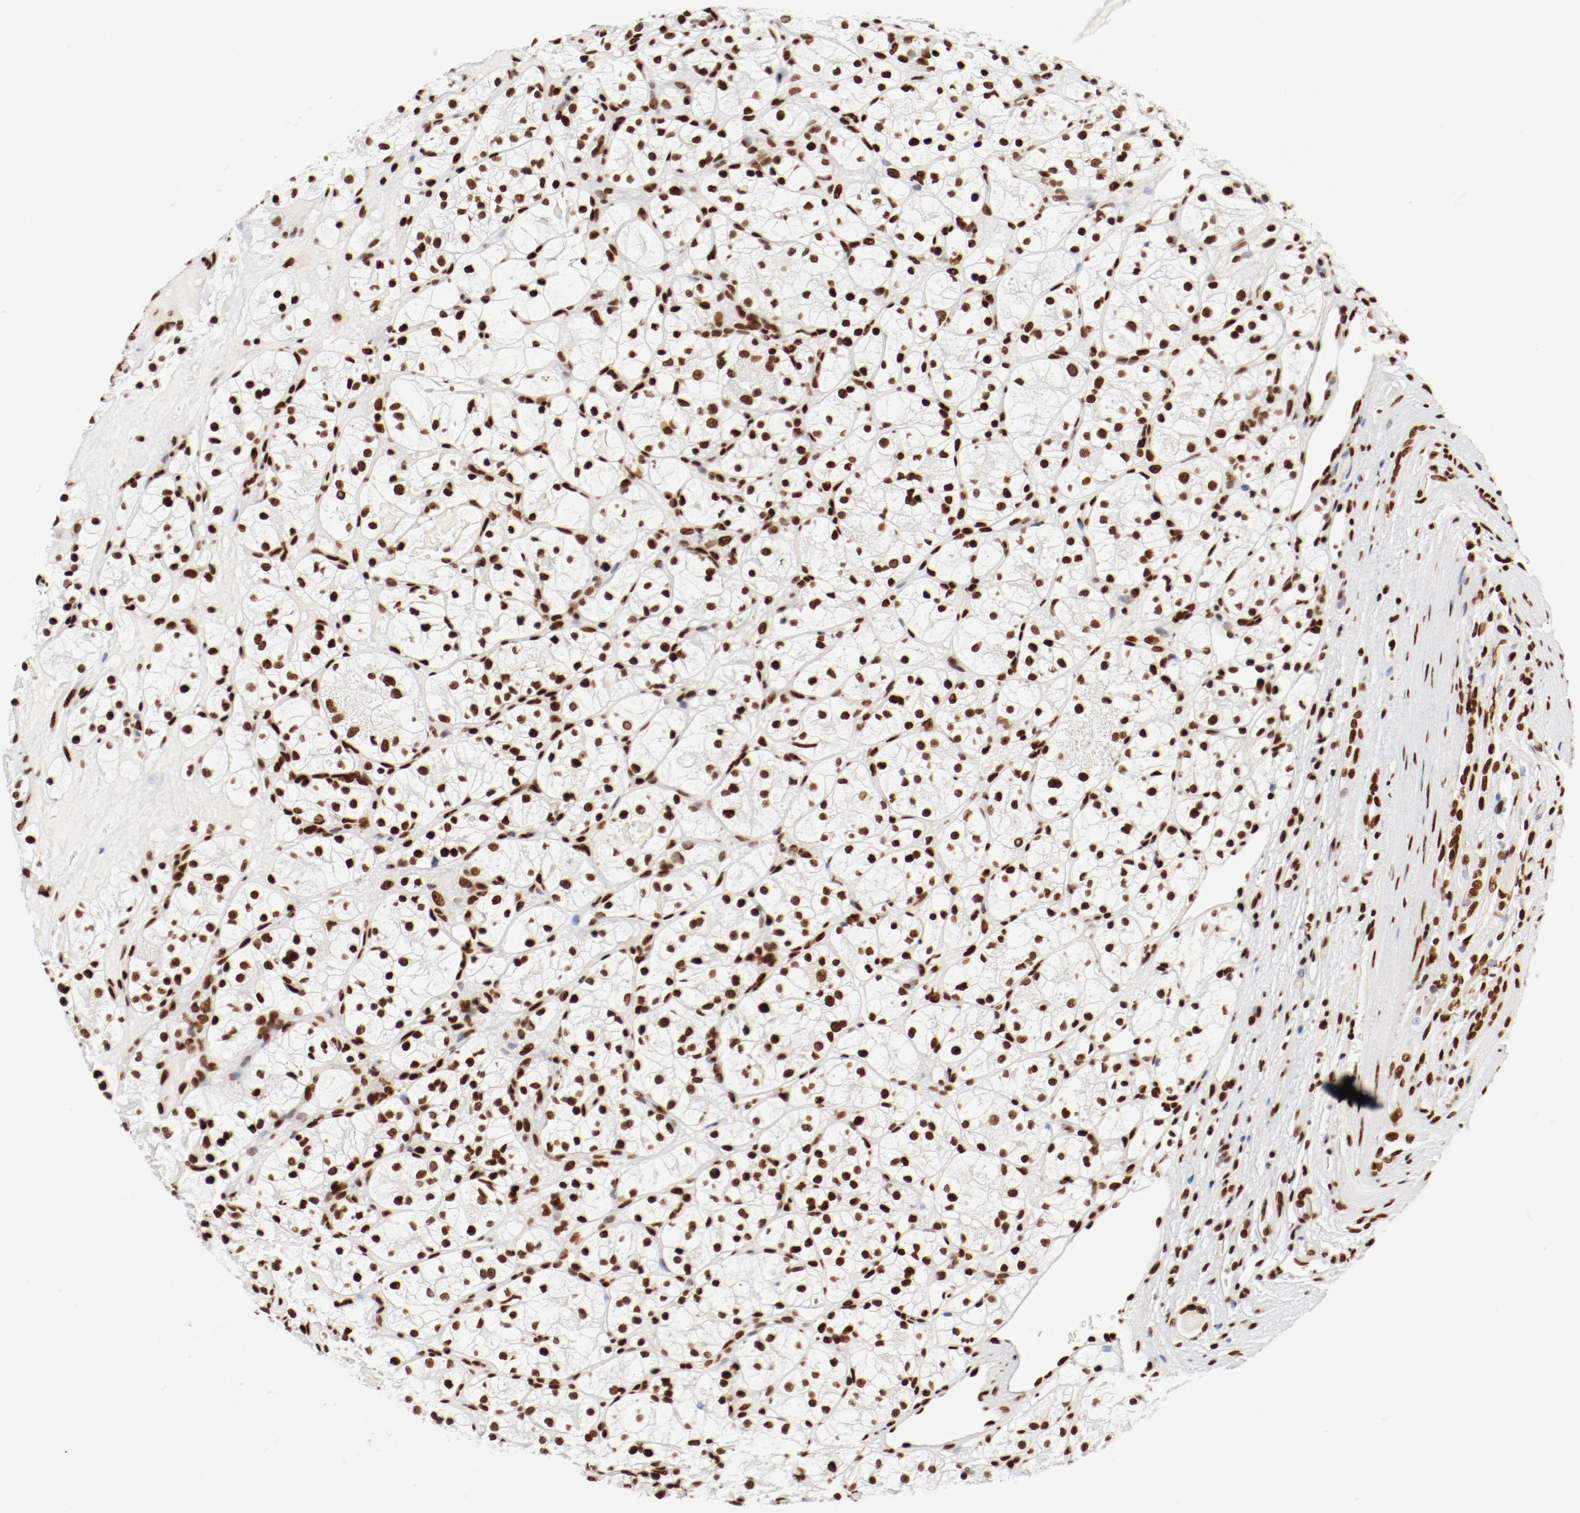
{"staining": {"intensity": "strong", "quantity": ">75%", "location": "nuclear"}, "tissue": "renal cancer", "cell_type": "Tumor cells", "image_type": "cancer", "snomed": [{"axis": "morphology", "description": "Adenocarcinoma, NOS"}, {"axis": "topography", "description": "Kidney"}], "caption": "About >75% of tumor cells in human renal cancer (adenocarcinoma) exhibit strong nuclear protein expression as visualized by brown immunohistochemical staining.", "gene": "CTBP1", "patient": {"sex": "female", "age": 60}}